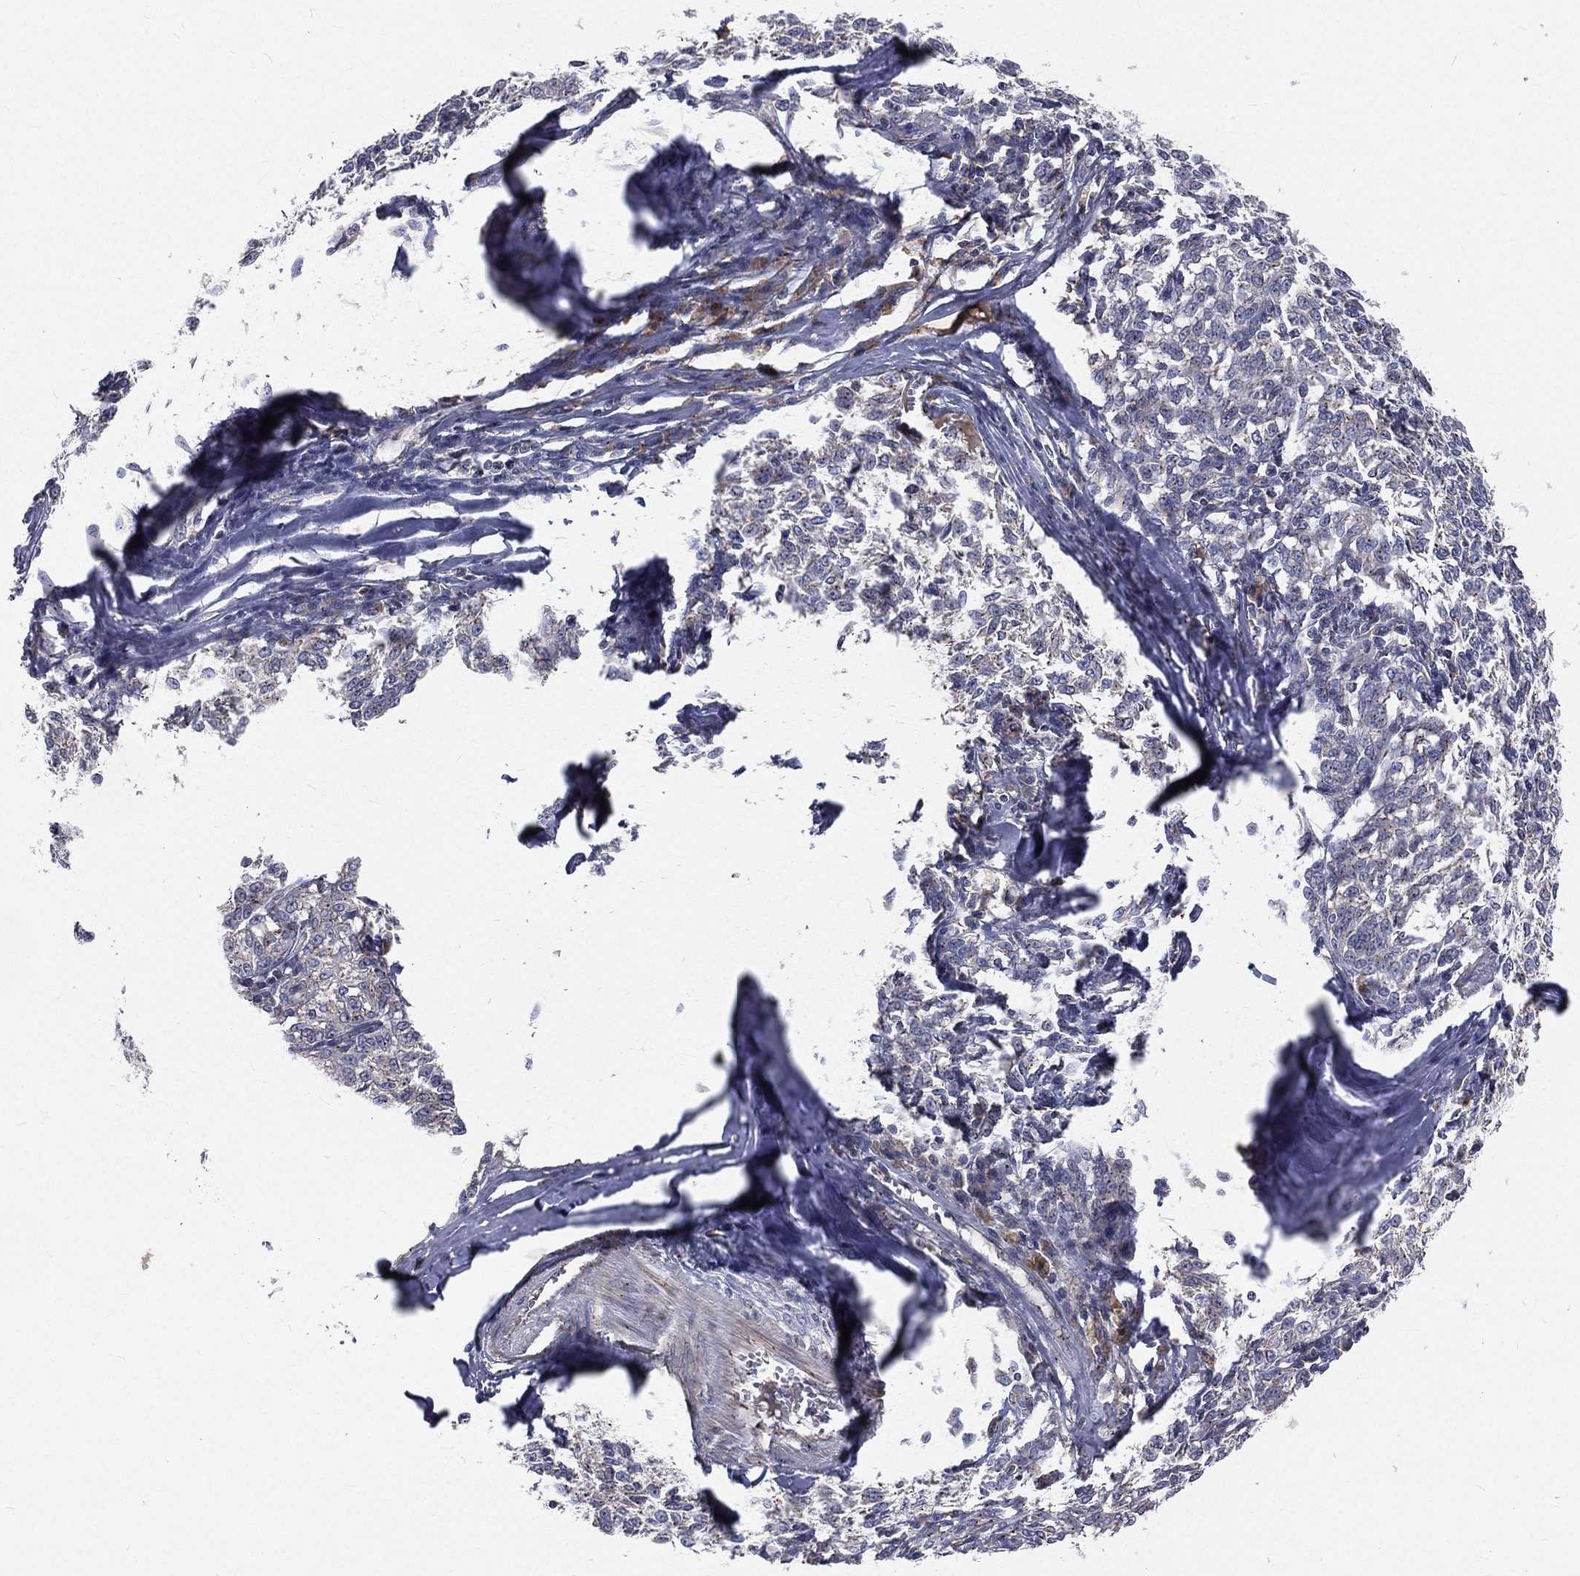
{"staining": {"intensity": "weak", "quantity": "<25%", "location": "cytoplasmic/membranous"}, "tissue": "melanoma", "cell_type": "Tumor cells", "image_type": "cancer", "snomed": [{"axis": "morphology", "description": "Malignant melanoma, NOS"}, {"axis": "topography", "description": "Skin"}], "caption": "Human melanoma stained for a protein using IHC exhibits no positivity in tumor cells.", "gene": "CROCC", "patient": {"sex": "female", "age": 72}}